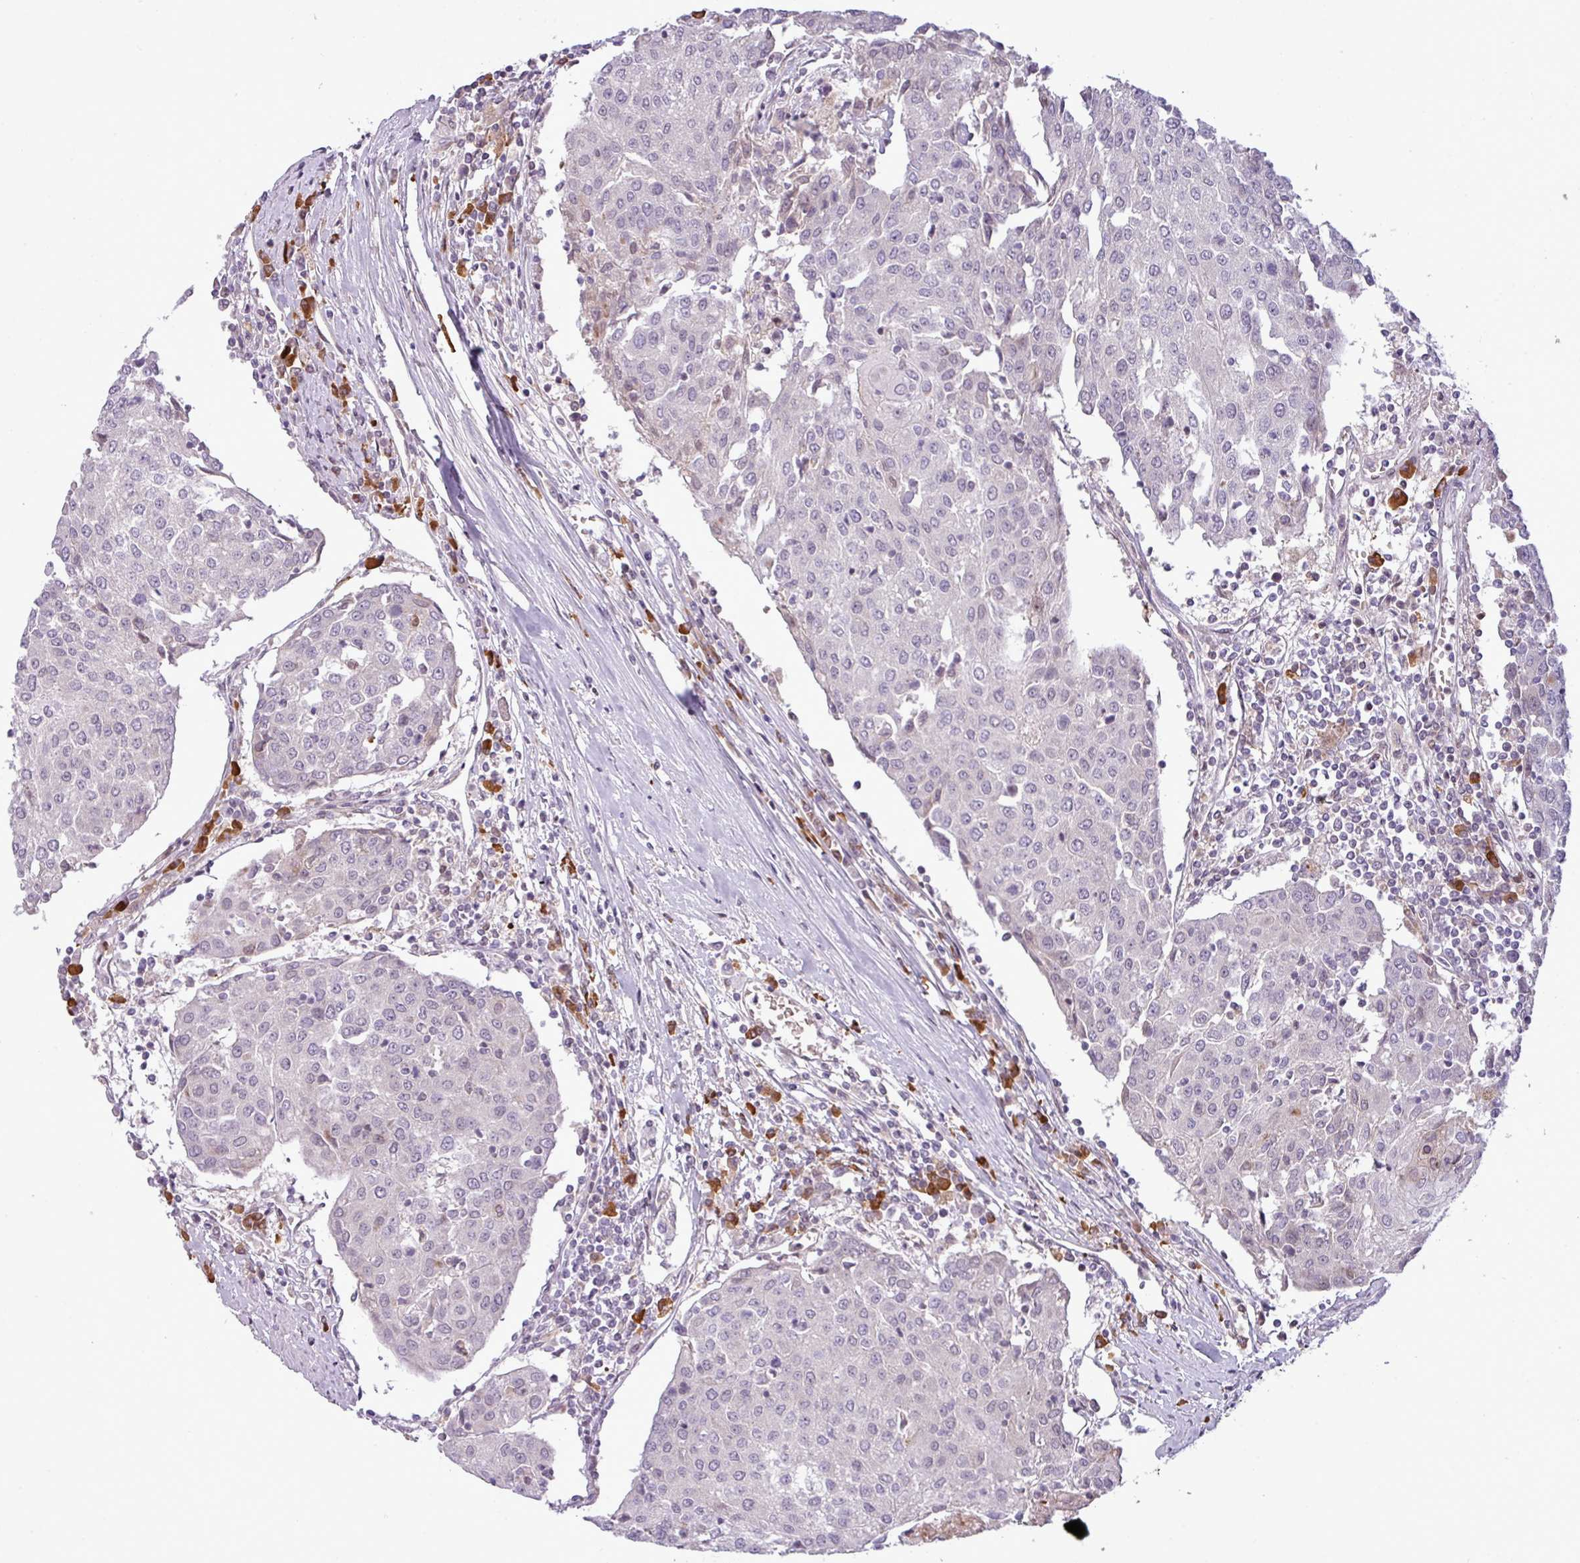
{"staining": {"intensity": "negative", "quantity": "none", "location": "none"}, "tissue": "urothelial cancer", "cell_type": "Tumor cells", "image_type": "cancer", "snomed": [{"axis": "morphology", "description": "Urothelial carcinoma, High grade"}, {"axis": "topography", "description": "Urinary bladder"}], "caption": "Immunohistochemistry histopathology image of neoplastic tissue: human urothelial cancer stained with DAB (3,3'-diaminobenzidine) demonstrates no significant protein positivity in tumor cells. The staining was performed using DAB (3,3'-diaminobenzidine) to visualize the protein expression in brown, while the nuclei were stained in blue with hematoxylin (Magnification: 20x).", "gene": "SLC66A2", "patient": {"sex": "female", "age": 85}}